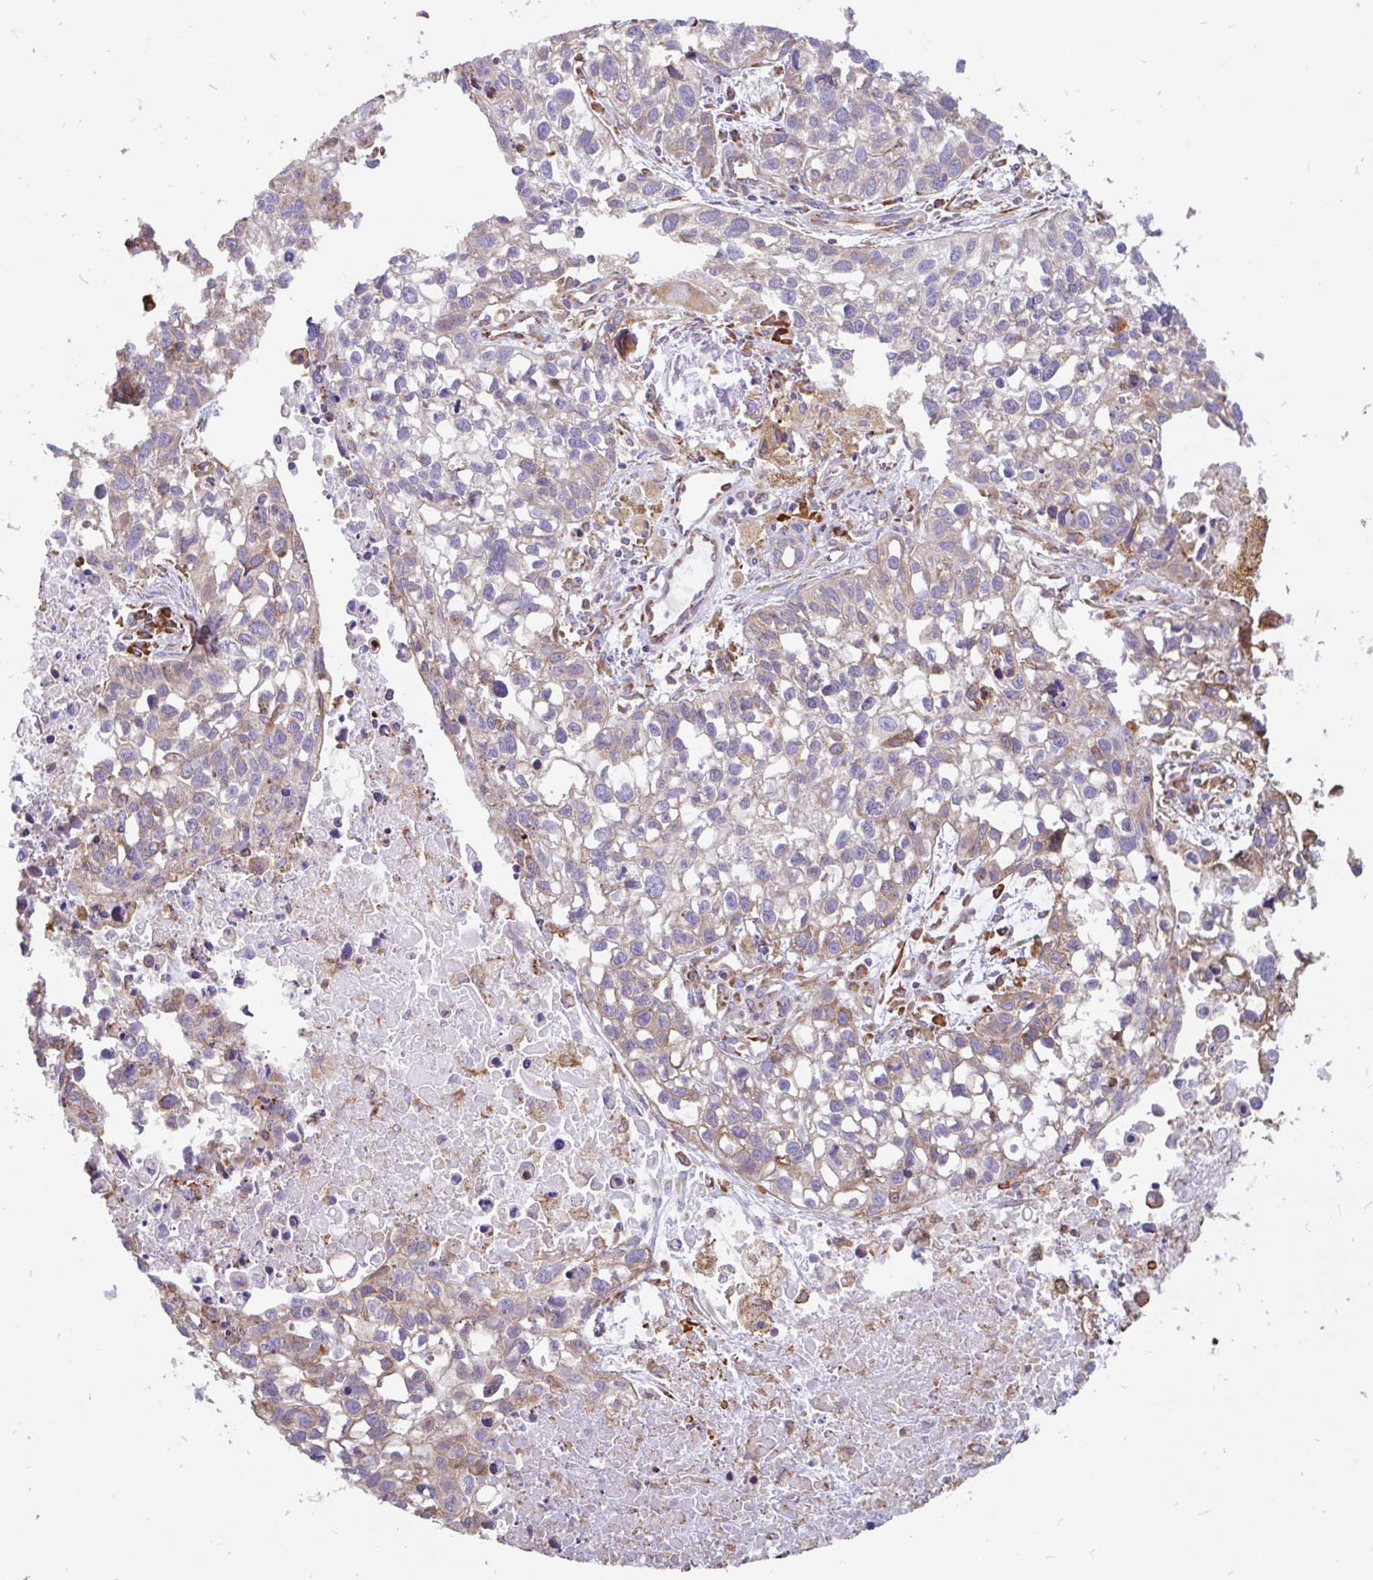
{"staining": {"intensity": "moderate", "quantity": "<25%", "location": "cytoplasmic/membranous"}, "tissue": "lung cancer", "cell_type": "Tumor cells", "image_type": "cancer", "snomed": [{"axis": "morphology", "description": "Squamous cell carcinoma, NOS"}, {"axis": "topography", "description": "Lung"}], "caption": "Brown immunohistochemical staining in lung cancer (squamous cell carcinoma) displays moderate cytoplasmic/membranous staining in about <25% of tumor cells.", "gene": "EML5", "patient": {"sex": "male", "age": 74}}